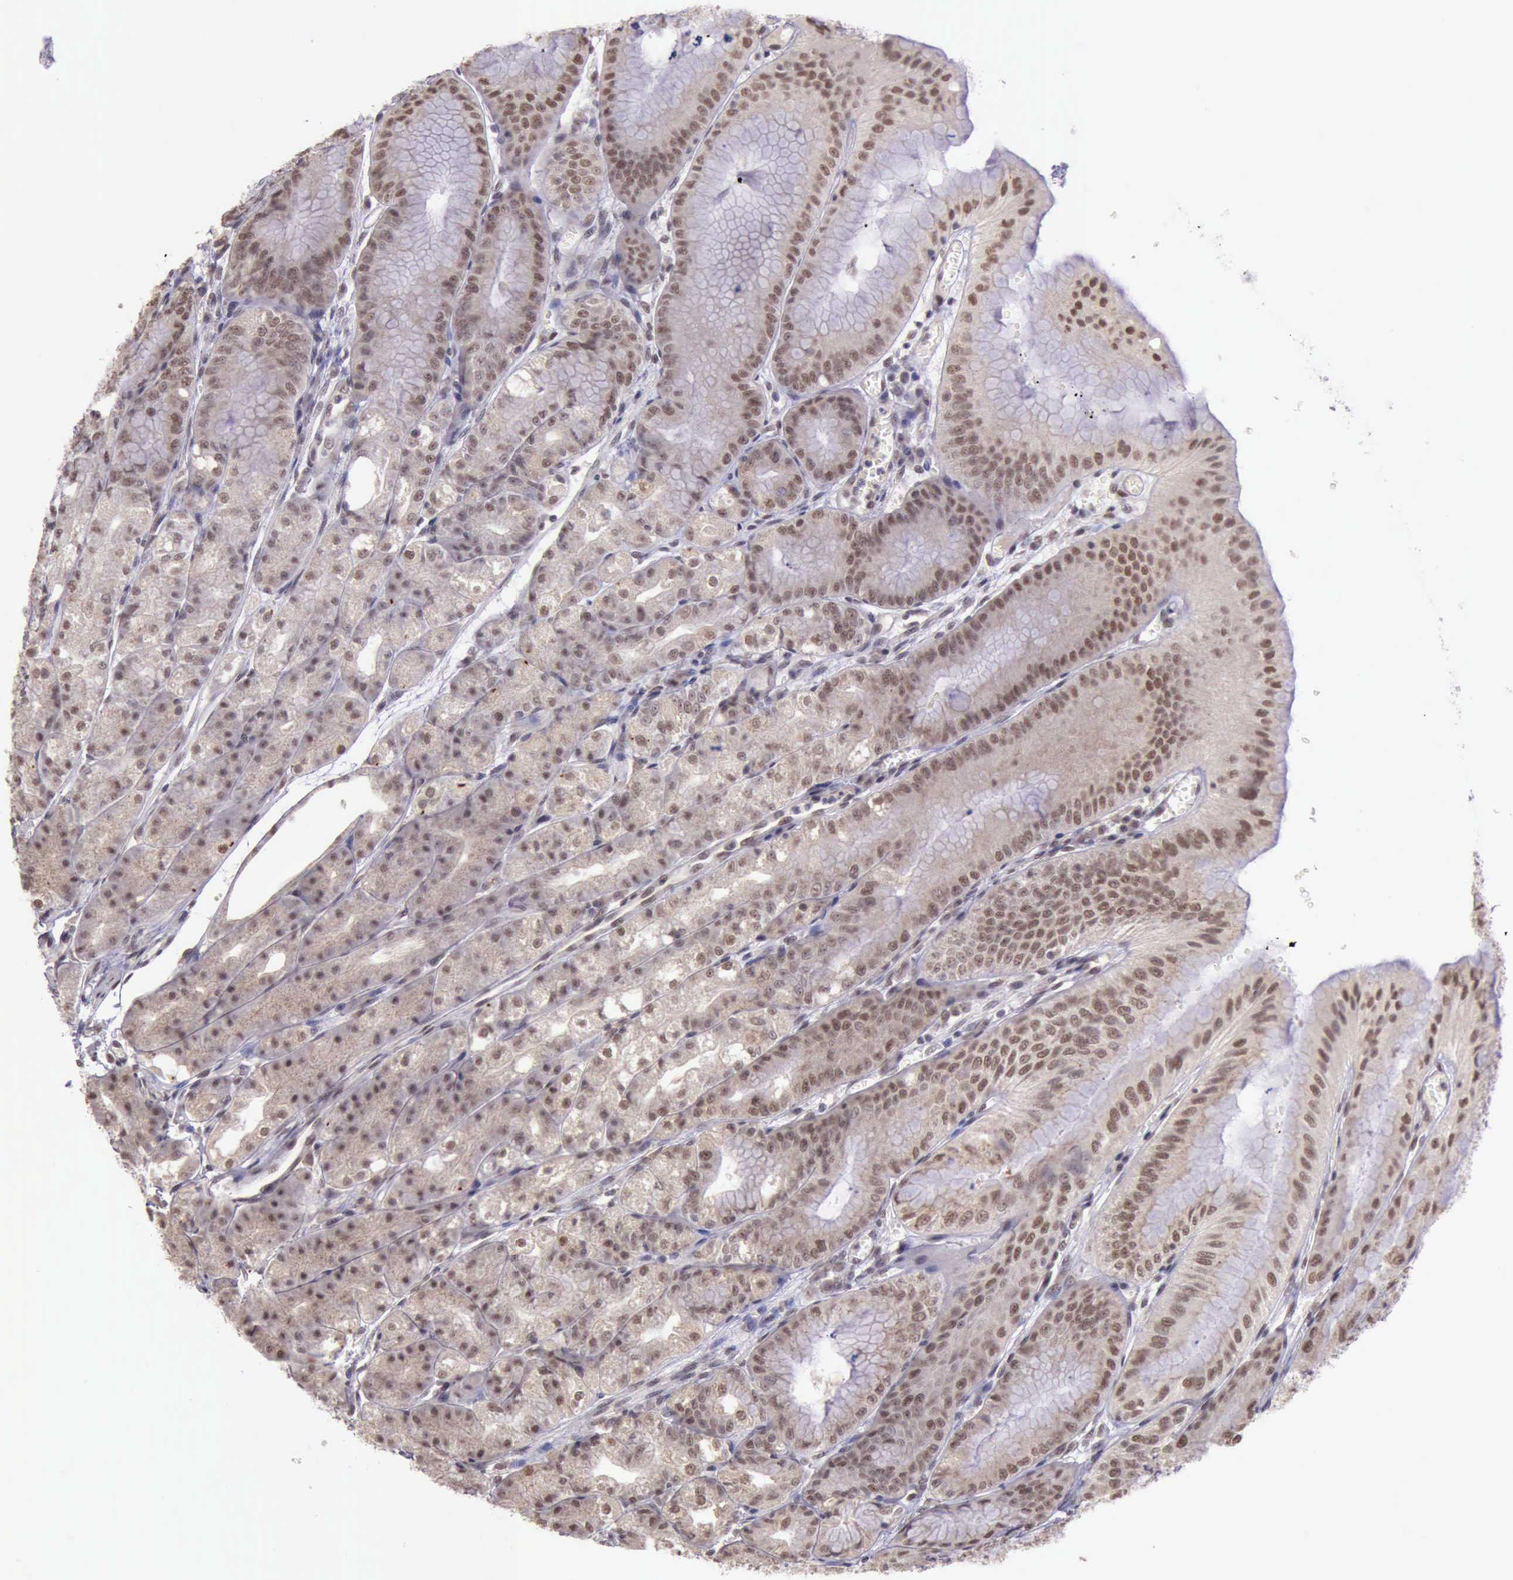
{"staining": {"intensity": "strong", "quantity": ">75%", "location": "nuclear"}, "tissue": "stomach", "cell_type": "Glandular cells", "image_type": "normal", "snomed": [{"axis": "morphology", "description": "Normal tissue, NOS"}, {"axis": "topography", "description": "Stomach, lower"}], "caption": "High-magnification brightfield microscopy of unremarkable stomach stained with DAB (3,3'-diaminobenzidine) (brown) and counterstained with hematoxylin (blue). glandular cells exhibit strong nuclear staining is present in approximately>75% of cells.", "gene": "PRPF39", "patient": {"sex": "male", "age": 71}}